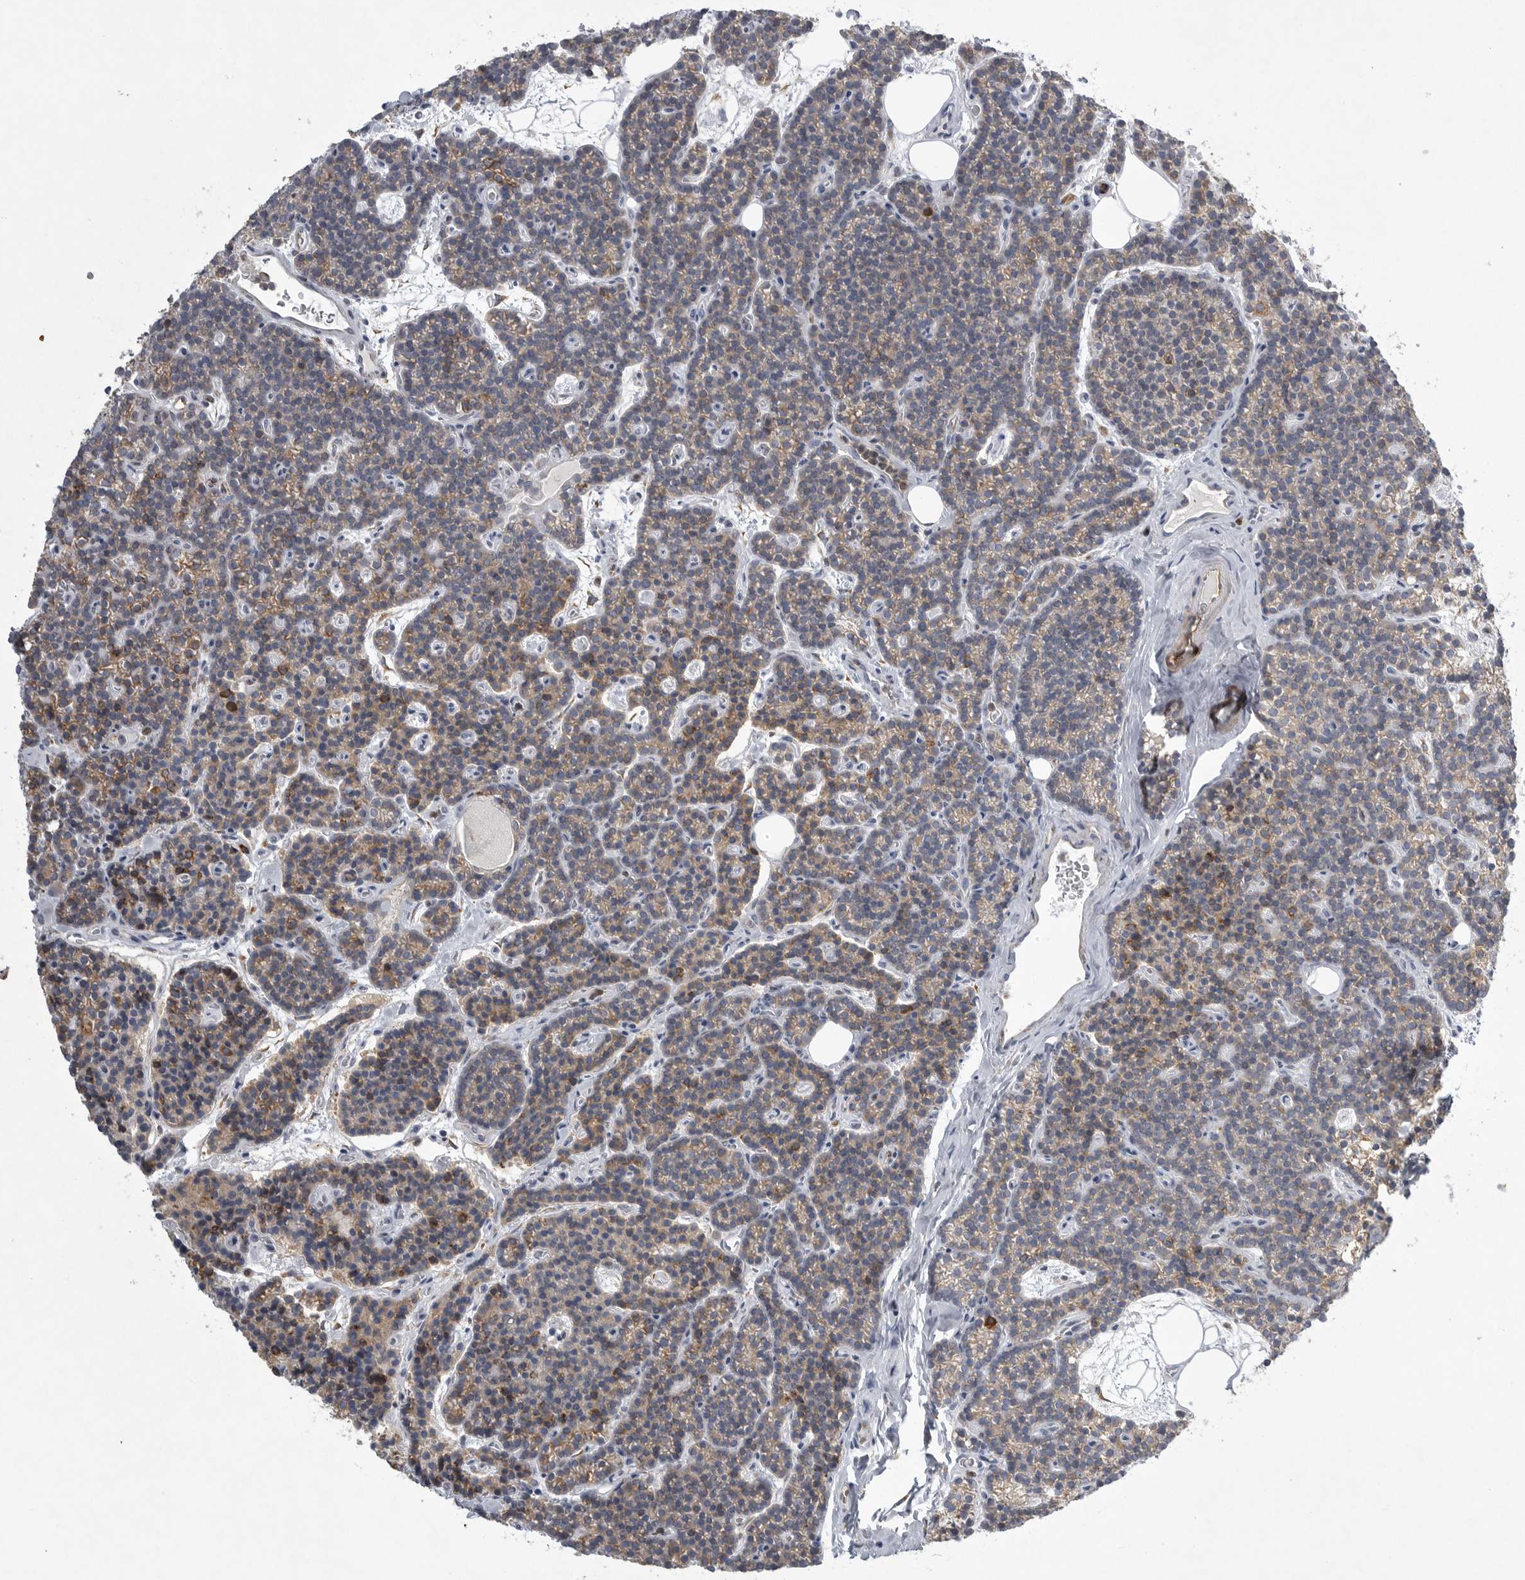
{"staining": {"intensity": "weak", "quantity": "25%-75%", "location": "cytoplasmic/membranous"}, "tissue": "parathyroid gland", "cell_type": "Glandular cells", "image_type": "normal", "snomed": [{"axis": "morphology", "description": "Normal tissue, NOS"}, {"axis": "topography", "description": "Parathyroid gland"}], "caption": "Human parathyroid gland stained with a brown dye shows weak cytoplasmic/membranous positive positivity in about 25%-75% of glandular cells.", "gene": "MINPP1", "patient": {"sex": "male", "age": 42}}